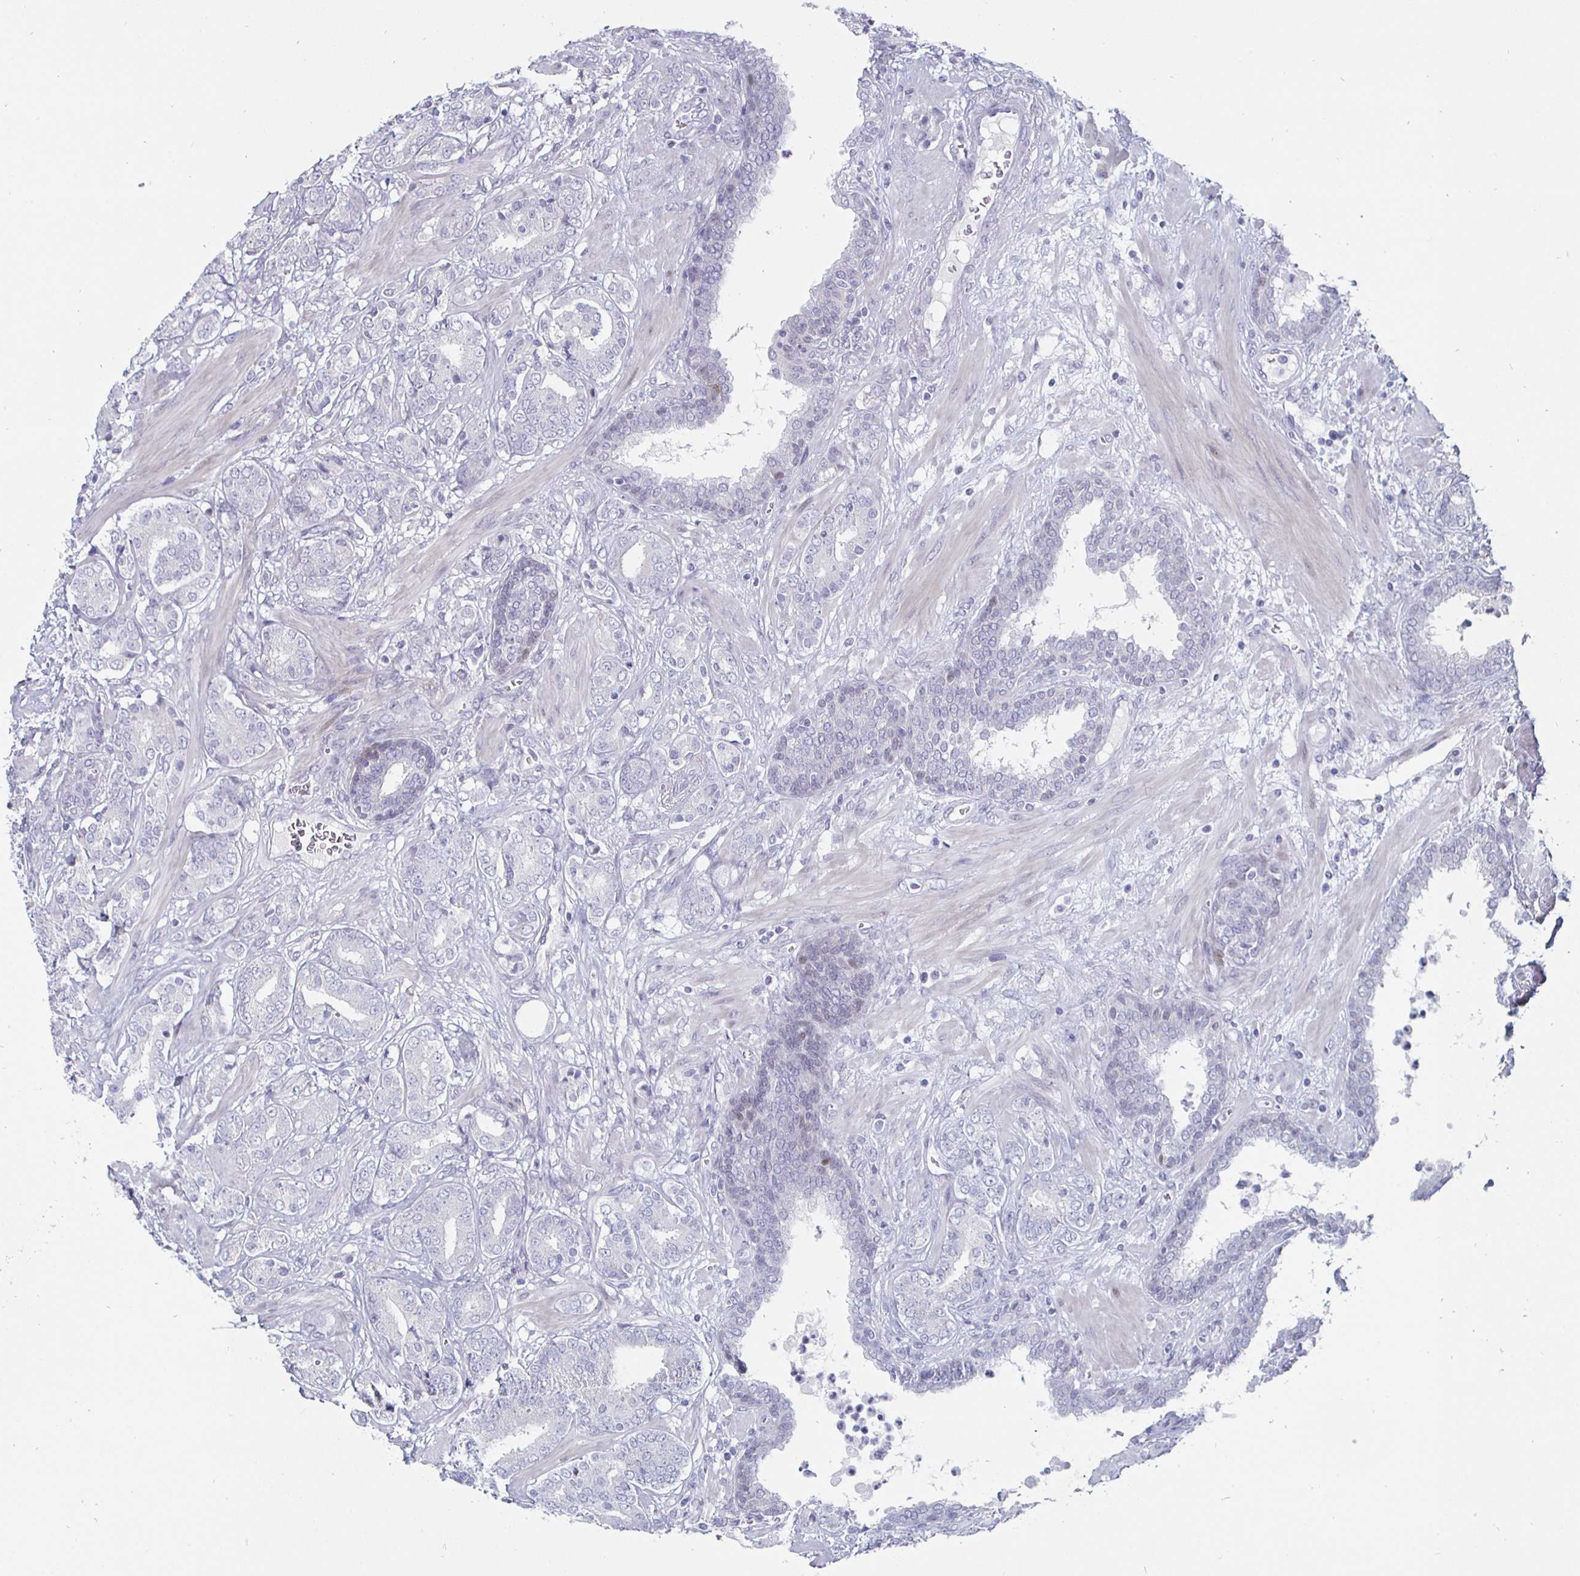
{"staining": {"intensity": "negative", "quantity": "none", "location": "none"}, "tissue": "prostate cancer", "cell_type": "Tumor cells", "image_type": "cancer", "snomed": [{"axis": "morphology", "description": "Adenocarcinoma, High grade"}, {"axis": "topography", "description": "Prostate"}], "caption": "Immunohistochemistry micrograph of human prostate cancer (high-grade adenocarcinoma) stained for a protein (brown), which exhibits no expression in tumor cells.", "gene": "DMRTB1", "patient": {"sex": "male", "age": 62}}